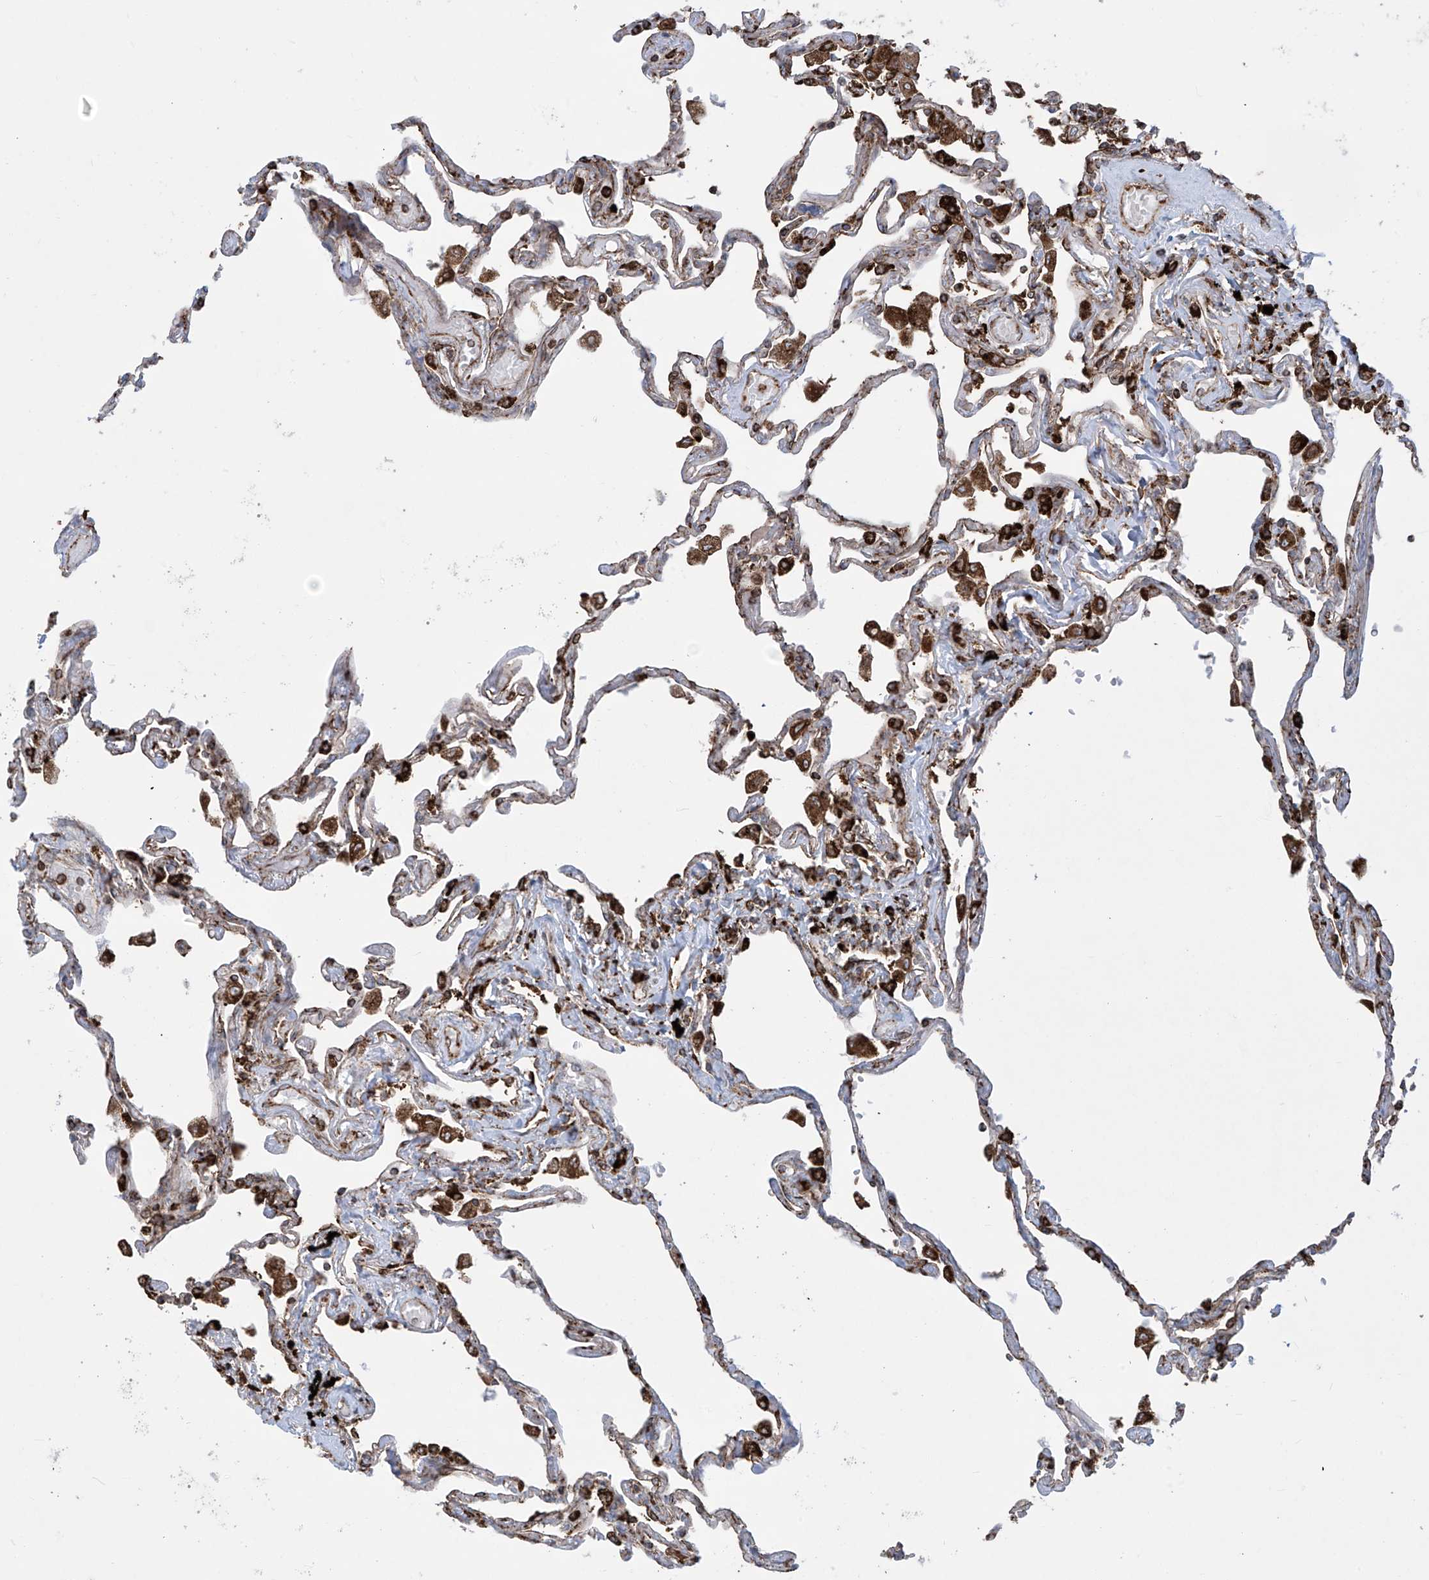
{"staining": {"intensity": "strong", "quantity": "25%-75%", "location": "cytoplasmic/membranous"}, "tissue": "lung", "cell_type": "Alveolar cells", "image_type": "normal", "snomed": [{"axis": "morphology", "description": "Normal tissue, NOS"}, {"axis": "topography", "description": "Lung"}], "caption": "Immunohistochemical staining of benign lung displays 25%-75% levels of strong cytoplasmic/membranous protein expression in approximately 25%-75% of alveolar cells. (DAB = brown stain, brightfield microscopy at high magnification).", "gene": "MX1", "patient": {"sex": "female", "age": 67}}